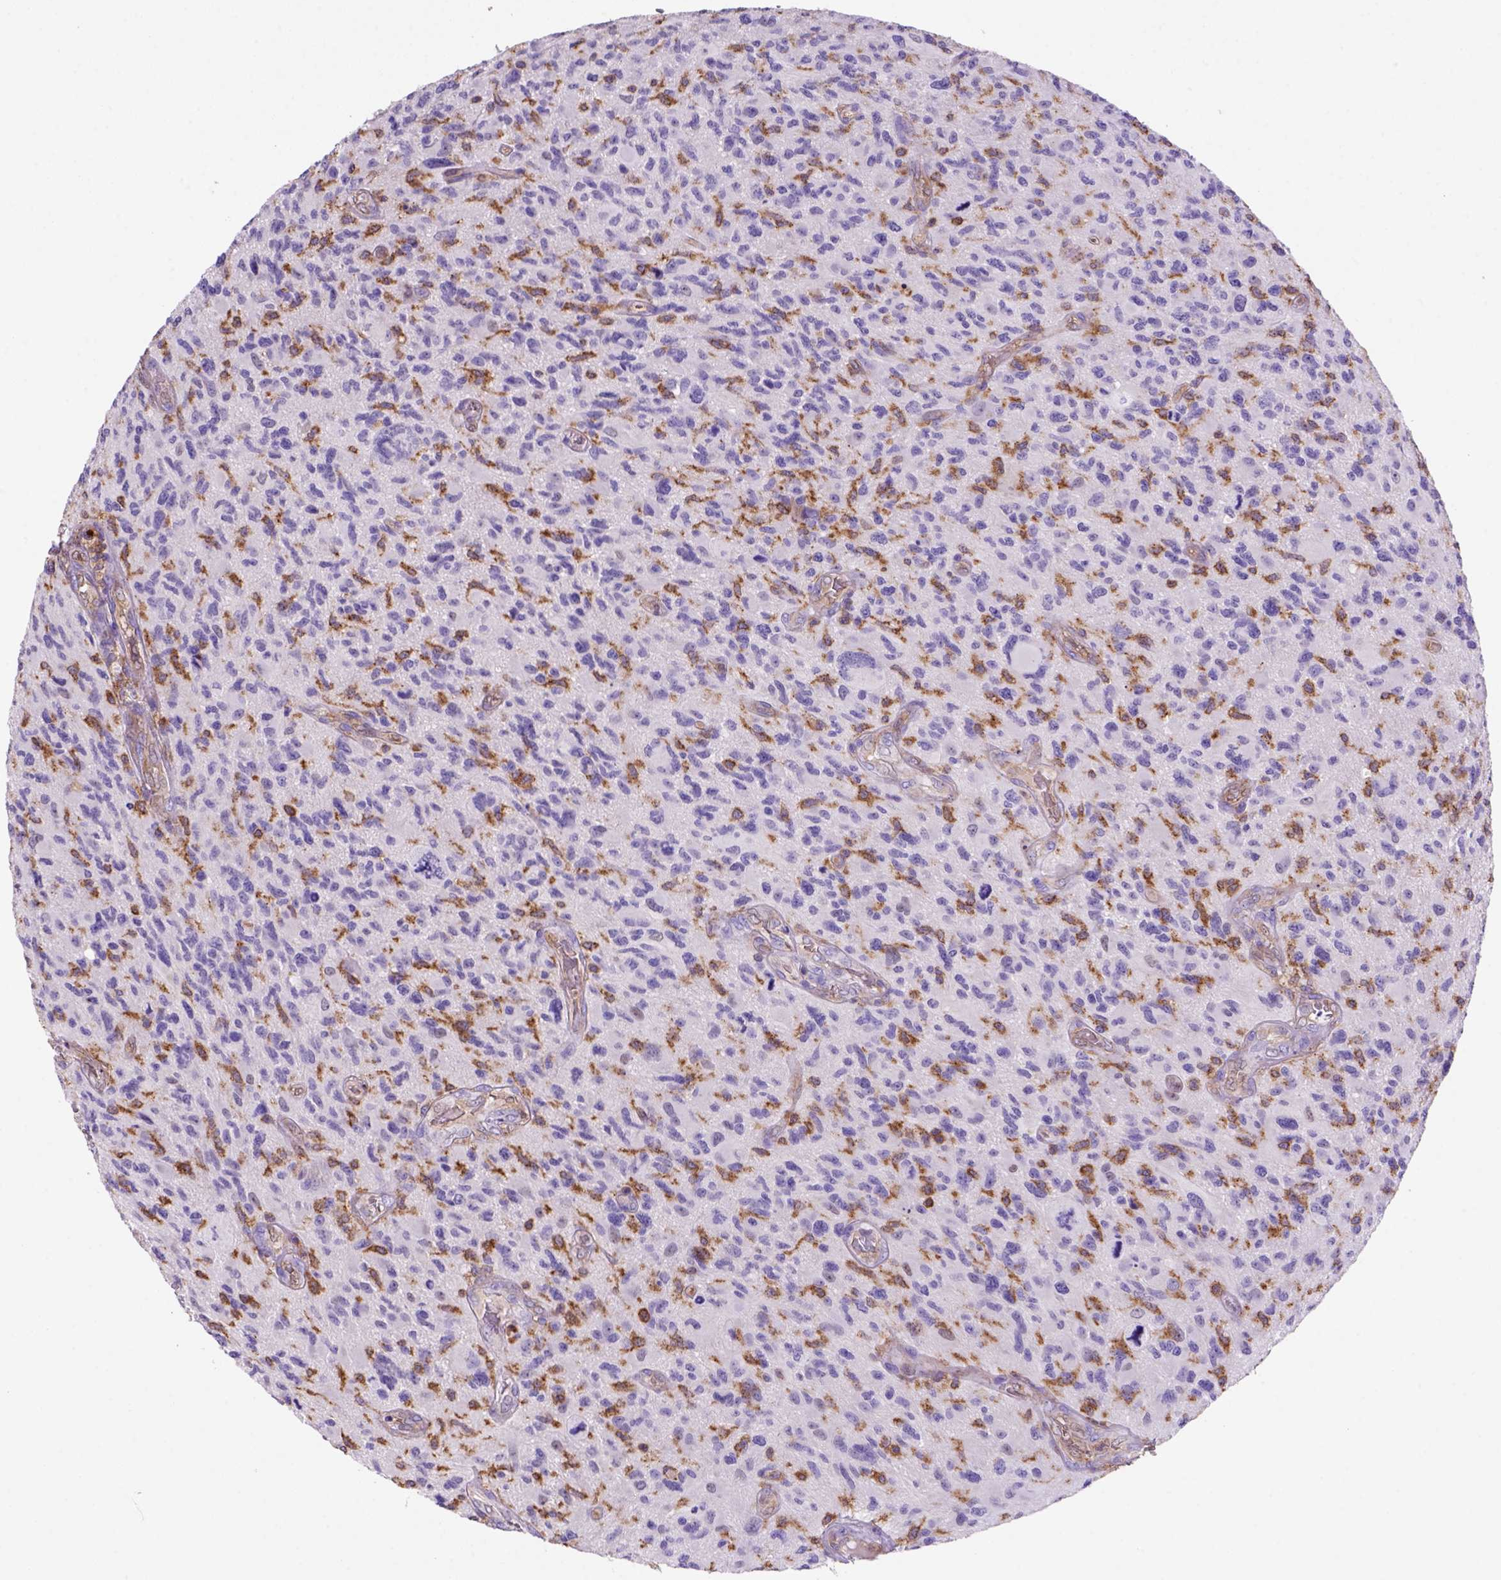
{"staining": {"intensity": "negative", "quantity": "none", "location": "none"}, "tissue": "glioma", "cell_type": "Tumor cells", "image_type": "cancer", "snomed": [{"axis": "morphology", "description": "Glioma, malignant, NOS"}, {"axis": "morphology", "description": "Glioma, malignant, High grade"}, {"axis": "topography", "description": "Brain"}], "caption": "IHC of human malignant glioma (high-grade) reveals no staining in tumor cells. (Immunohistochemistry, brightfield microscopy, high magnification).", "gene": "INPP5D", "patient": {"sex": "female", "age": 71}}